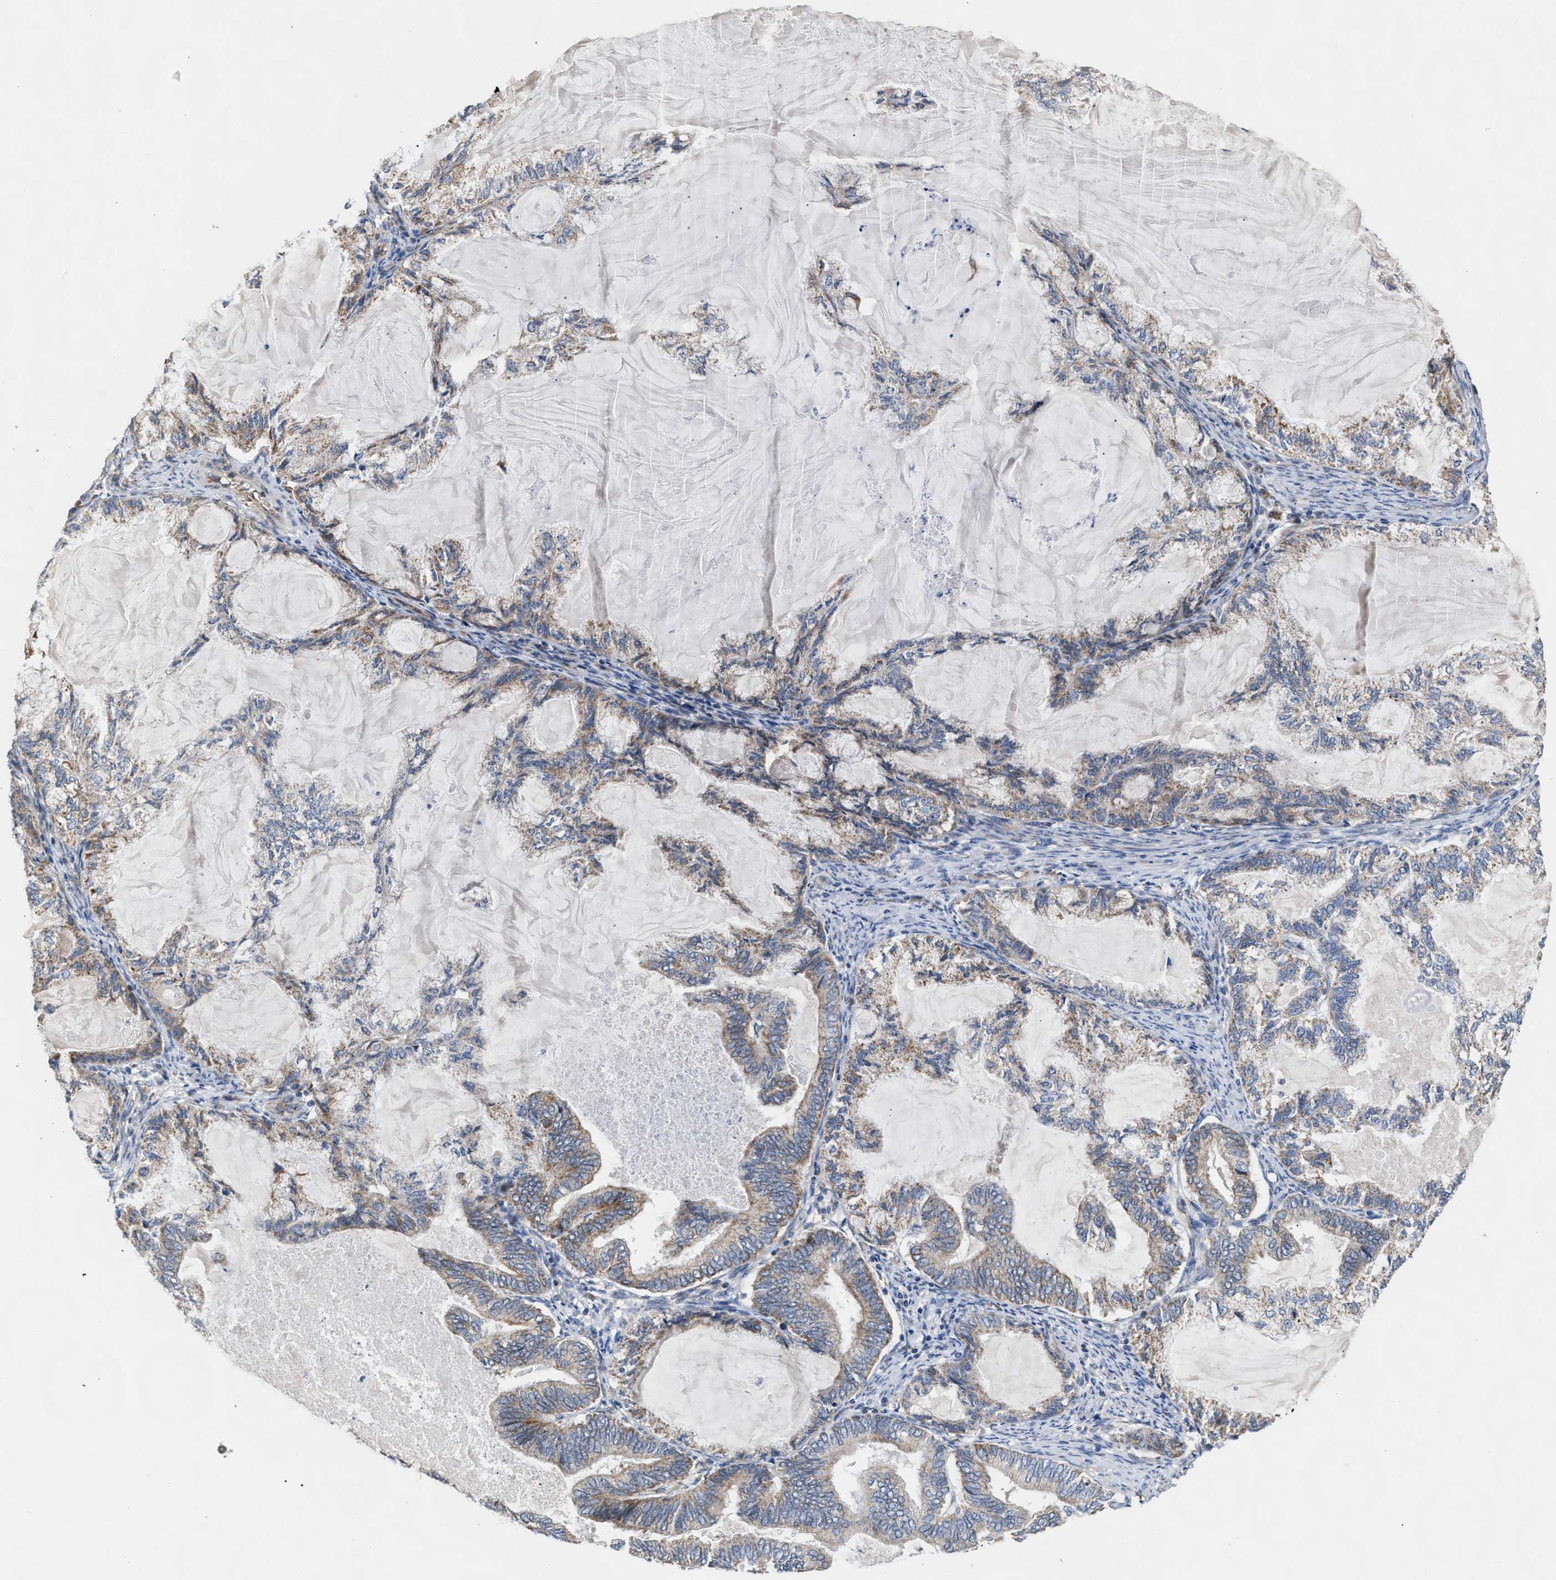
{"staining": {"intensity": "weak", "quantity": "25%-75%", "location": "cytoplasmic/membranous"}, "tissue": "endometrial cancer", "cell_type": "Tumor cells", "image_type": "cancer", "snomed": [{"axis": "morphology", "description": "Adenocarcinoma, NOS"}, {"axis": "topography", "description": "Endometrium"}], "caption": "Tumor cells show low levels of weak cytoplasmic/membranous positivity in approximately 25%-75% of cells in human endometrial adenocarcinoma.", "gene": "MALSU1", "patient": {"sex": "female", "age": 86}}